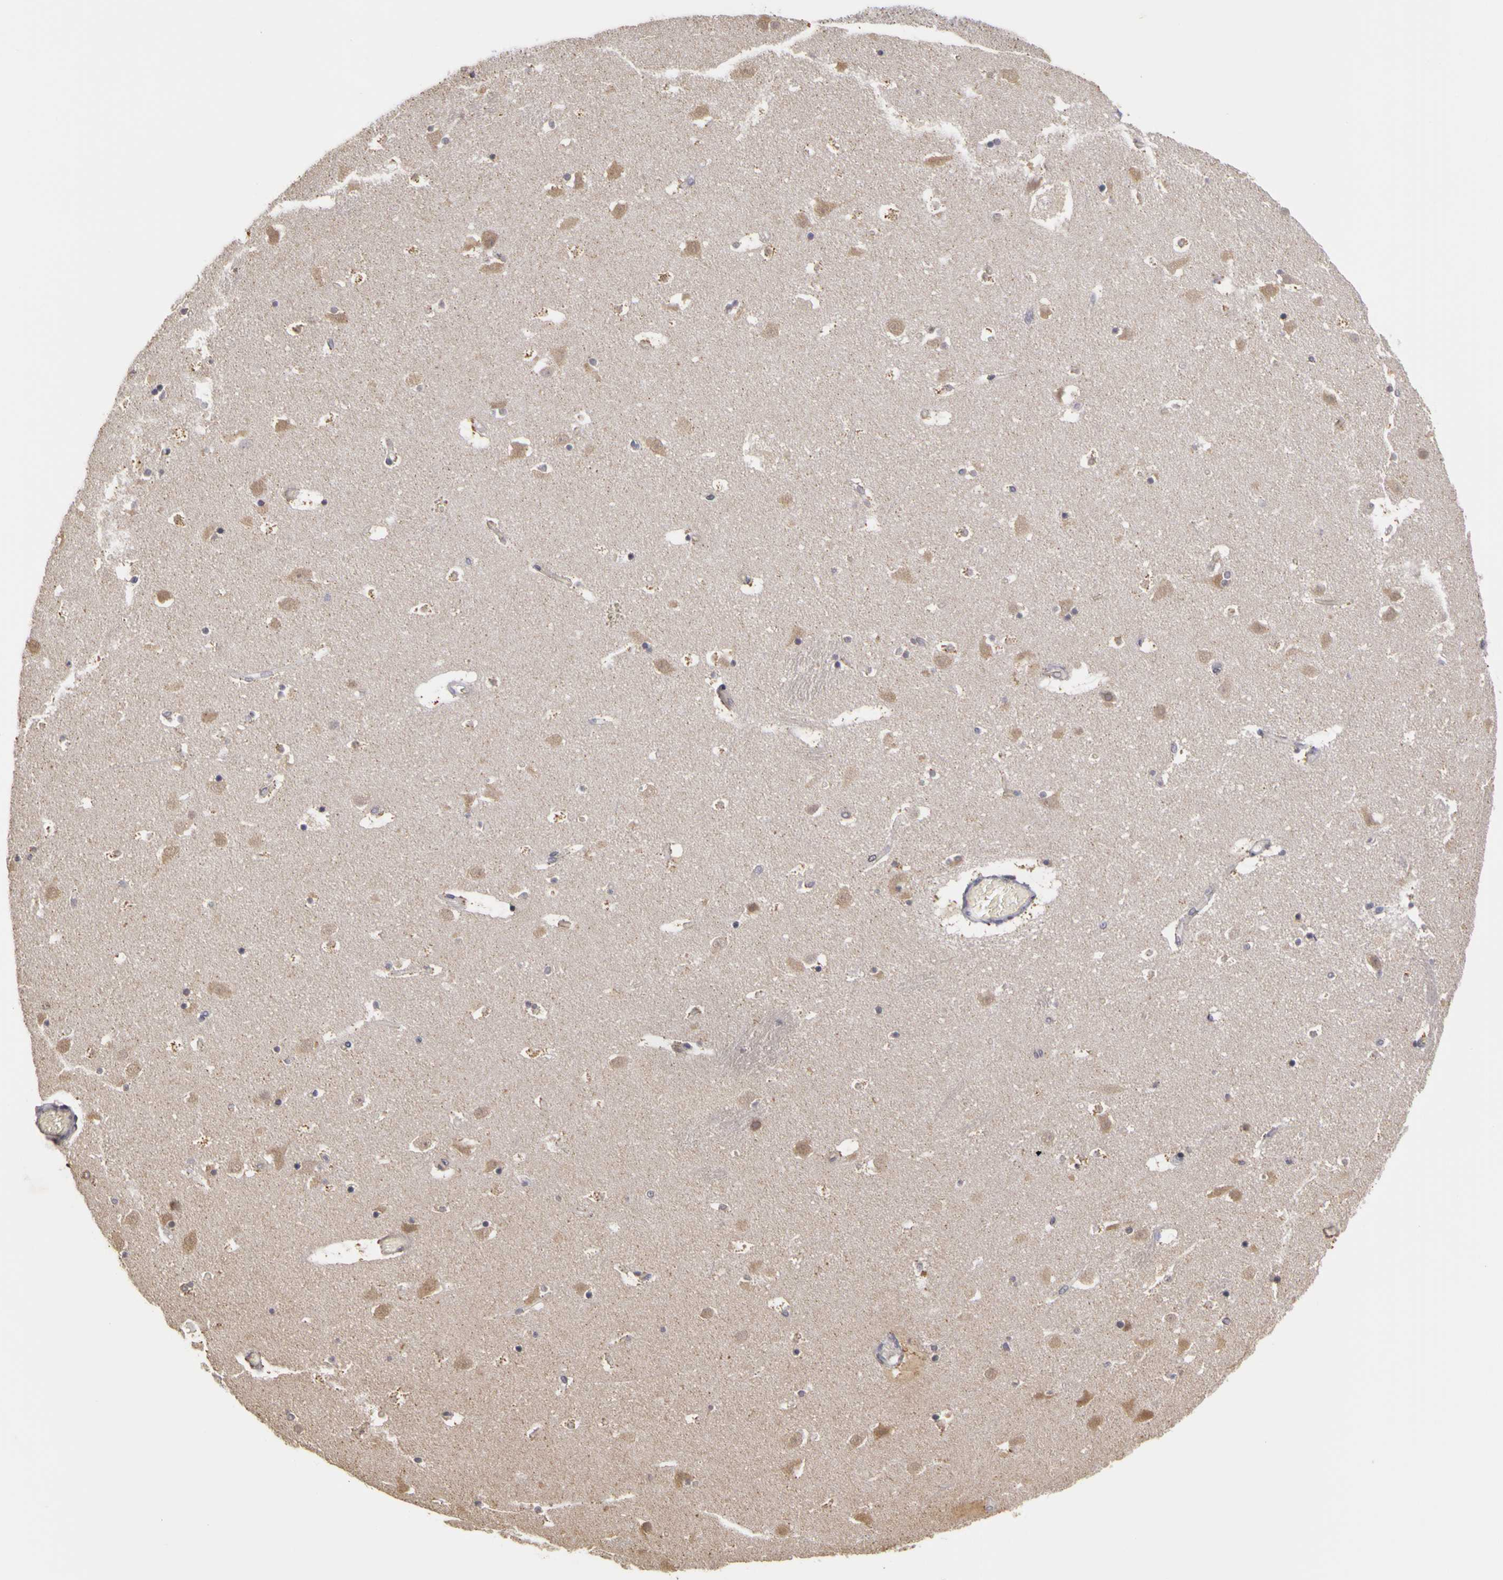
{"staining": {"intensity": "weak", "quantity": "25%-75%", "location": "cytoplasmic/membranous"}, "tissue": "caudate", "cell_type": "Glial cells", "image_type": "normal", "snomed": [{"axis": "morphology", "description": "Normal tissue, NOS"}, {"axis": "topography", "description": "Lateral ventricle wall"}], "caption": "The micrograph displays immunohistochemical staining of benign caudate. There is weak cytoplasmic/membranous expression is appreciated in about 25%-75% of glial cells.", "gene": "FRMD7", "patient": {"sex": "male", "age": 45}}